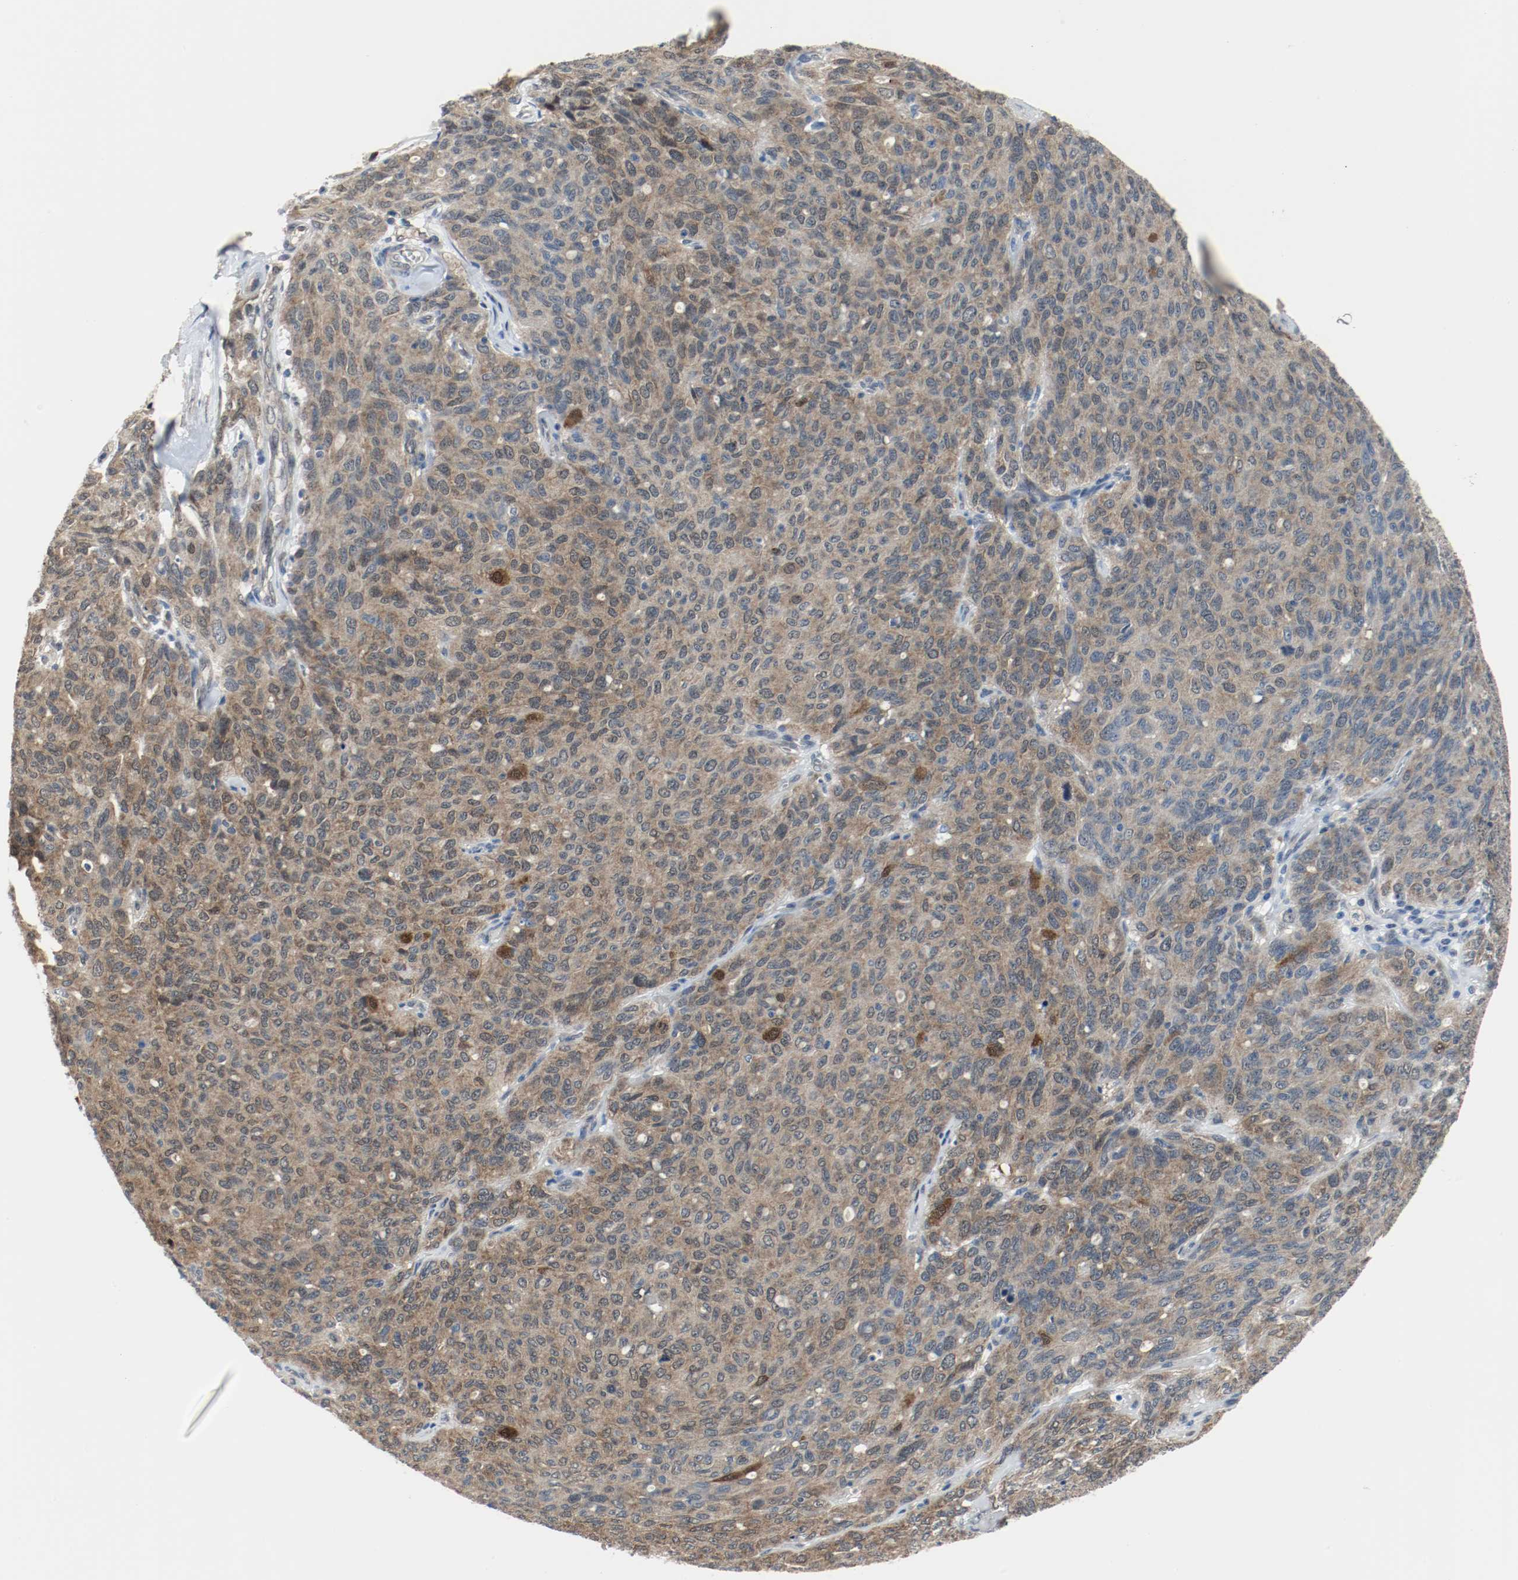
{"staining": {"intensity": "weak", "quantity": ">75%", "location": "cytoplasmic/membranous,nuclear"}, "tissue": "ovarian cancer", "cell_type": "Tumor cells", "image_type": "cancer", "snomed": [{"axis": "morphology", "description": "Carcinoma, endometroid"}, {"axis": "topography", "description": "Ovary"}], "caption": "Protein expression analysis of human endometroid carcinoma (ovarian) reveals weak cytoplasmic/membranous and nuclear expression in approximately >75% of tumor cells.", "gene": "PPME1", "patient": {"sex": "female", "age": 60}}